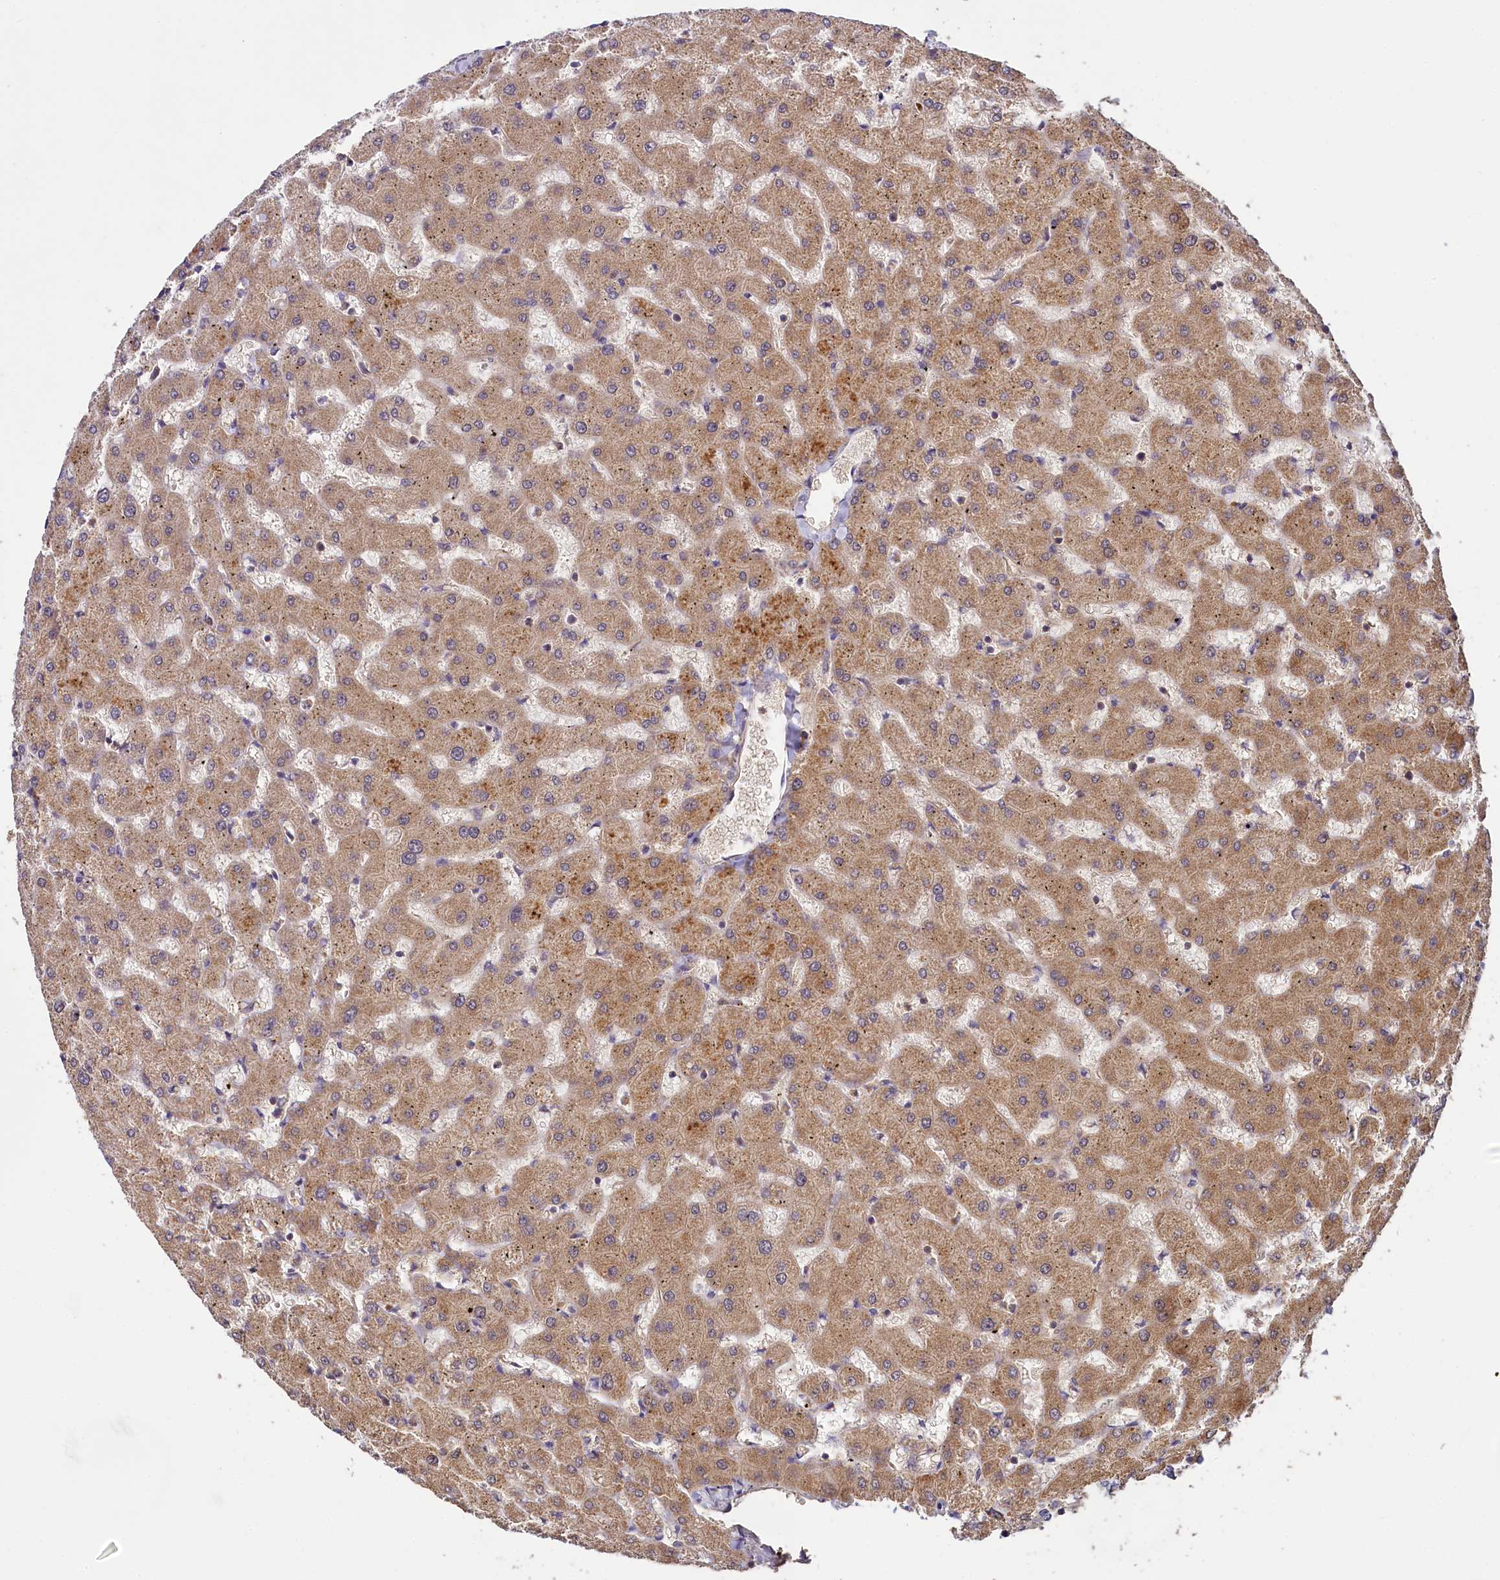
{"staining": {"intensity": "negative", "quantity": "none", "location": "none"}, "tissue": "liver", "cell_type": "Cholangiocytes", "image_type": "normal", "snomed": [{"axis": "morphology", "description": "Normal tissue, NOS"}, {"axis": "topography", "description": "Liver"}], "caption": "Immunohistochemical staining of unremarkable human liver reveals no significant positivity in cholangiocytes.", "gene": "TMEM39A", "patient": {"sex": "female", "age": 63}}